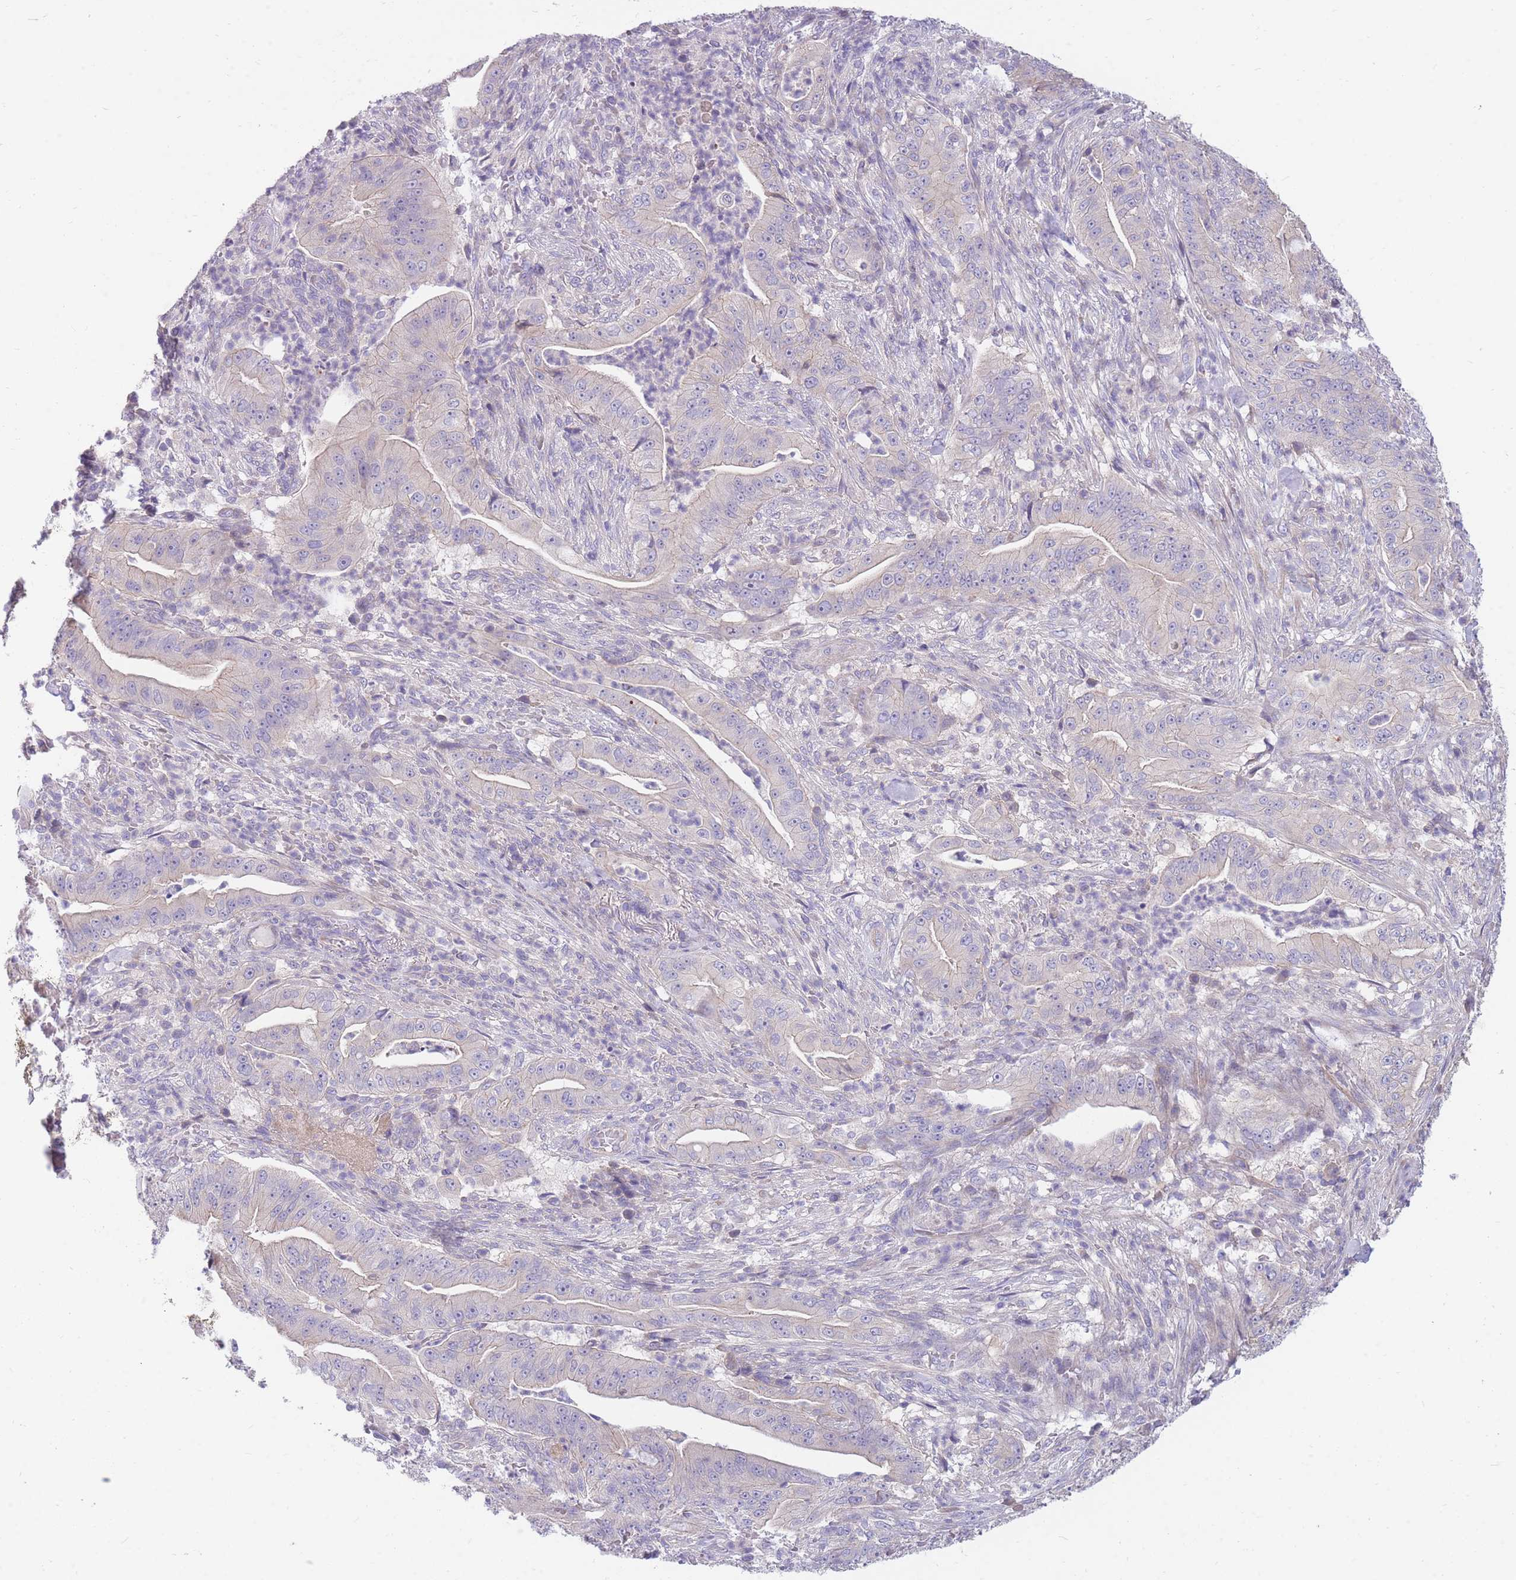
{"staining": {"intensity": "moderate", "quantity": "<25%", "location": "cytoplasmic/membranous"}, "tissue": "pancreatic cancer", "cell_type": "Tumor cells", "image_type": "cancer", "snomed": [{"axis": "morphology", "description": "Adenocarcinoma, NOS"}, {"axis": "topography", "description": "Pancreas"}], "caption": "Human adenocarcinoma (pancreatic) stained for a protein (brown) demonstrates moderate cytoplasmic/membranous positive staining in approximately <25% of tumor cells.", "gene": "OR5T1", "patient": {"sex": "male", "age": 71}}